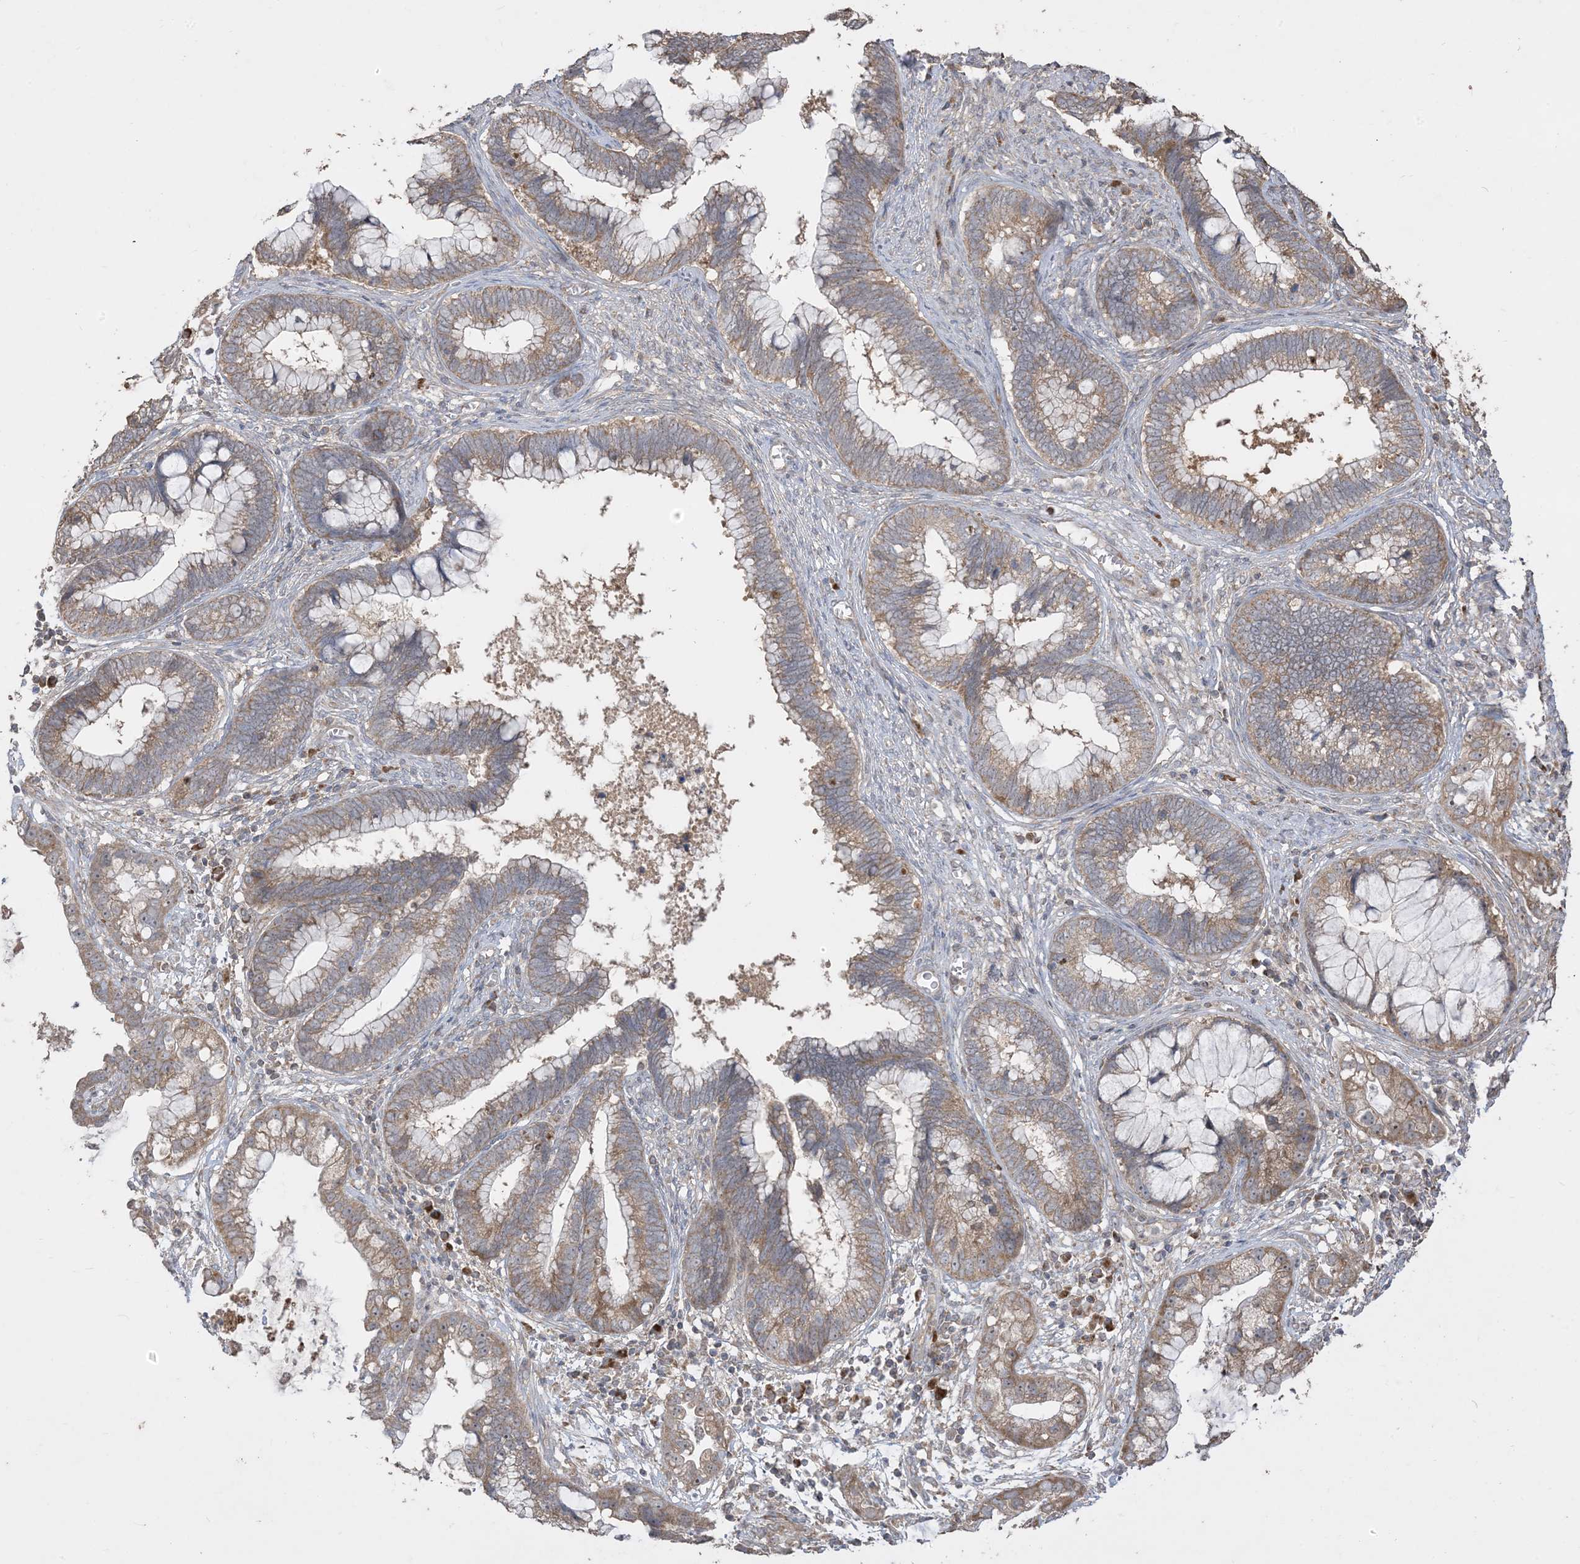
{"staining": {"intensity": "moderate", "quantity": ">75%", "location": "cytoplasmic/membranous"}, "tissue": "cervical cancer", "cell_type": "Tumor cells", "image_type": "cancer", "snomed": [{"axis": "morphology", "description": "Adenocarcinoma, NOS"}, {"axis": "topography", "description": "Cervix"}], "caption": "Cervical adenocarcinoma stained for a protein shows moderate cytoplasmic/membranous positivity in tumor cells. The staining was performed using DAB to visualize the protein expression in brown, while the nuclei were stained in blue with hematoxylin (Magnification: 20x).", "gene": "SIRT3", "patient": {"sex": "female", "age": 44}}